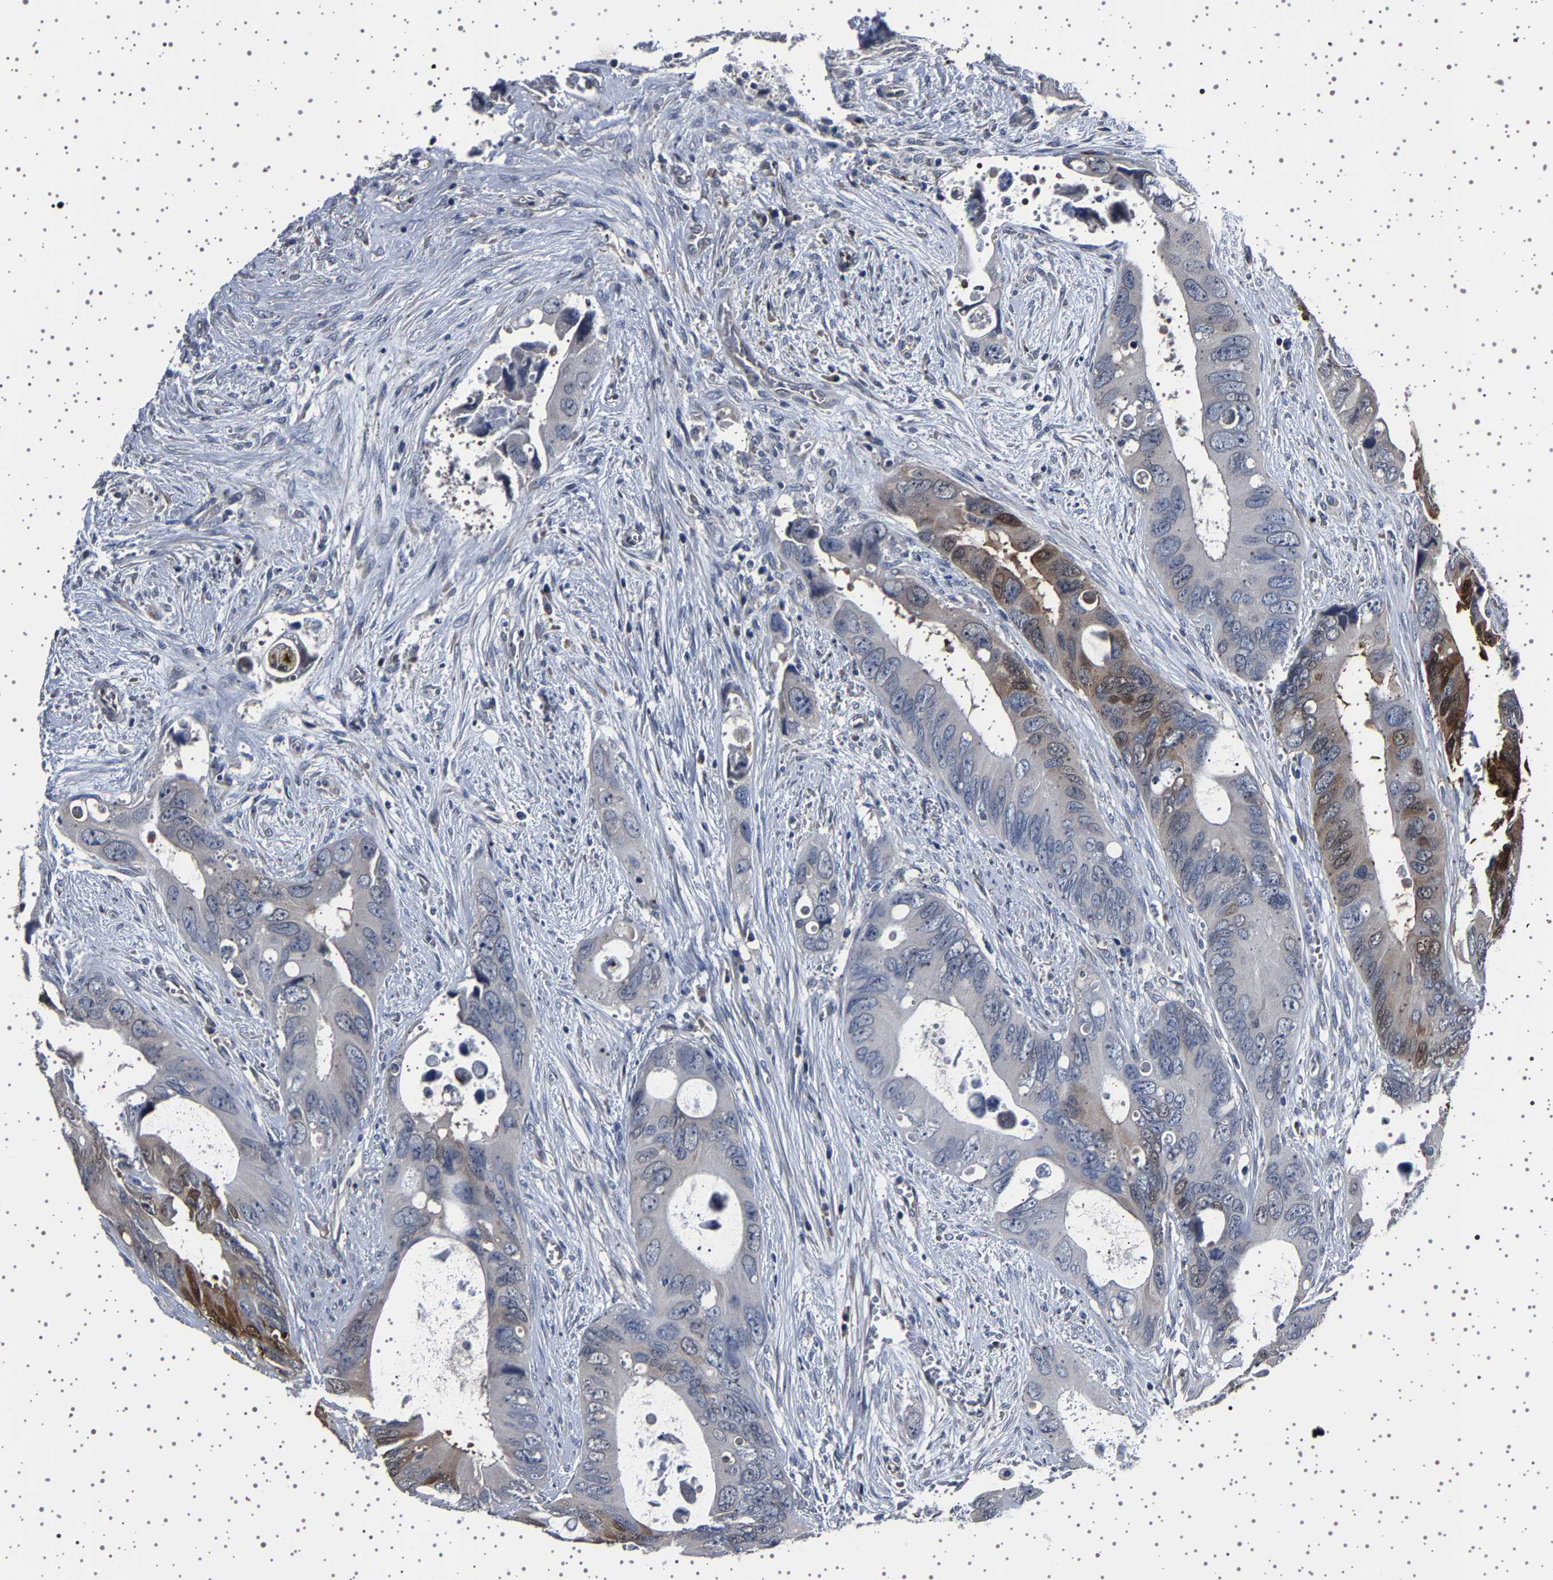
{"staining": {"intensity": "moderate", "quantity": "<25%", "location": "cytoplasmic/membranous"}, "tissue": "colorectal cancer", "cell_type": "Tumor cells", "image_type": "cancer", "snomed": [{"axis": "morphology", "description": "Adenocarcinoma, NOS"}, {"axis": "topography", "description": "Rectum"}], "caption": "IHC micrograph of neoplastic tissue: colorectal adenocarcinoma stained using immunohistochemistry shows low levels of moderate protein expression localized specifically in the cytoplasmic/membranous of tumor cells, appearing as a cytoplasmic/membranous brown color.", "gene": "IL10RB", "patient": {"sex": "male", "age": 70}}